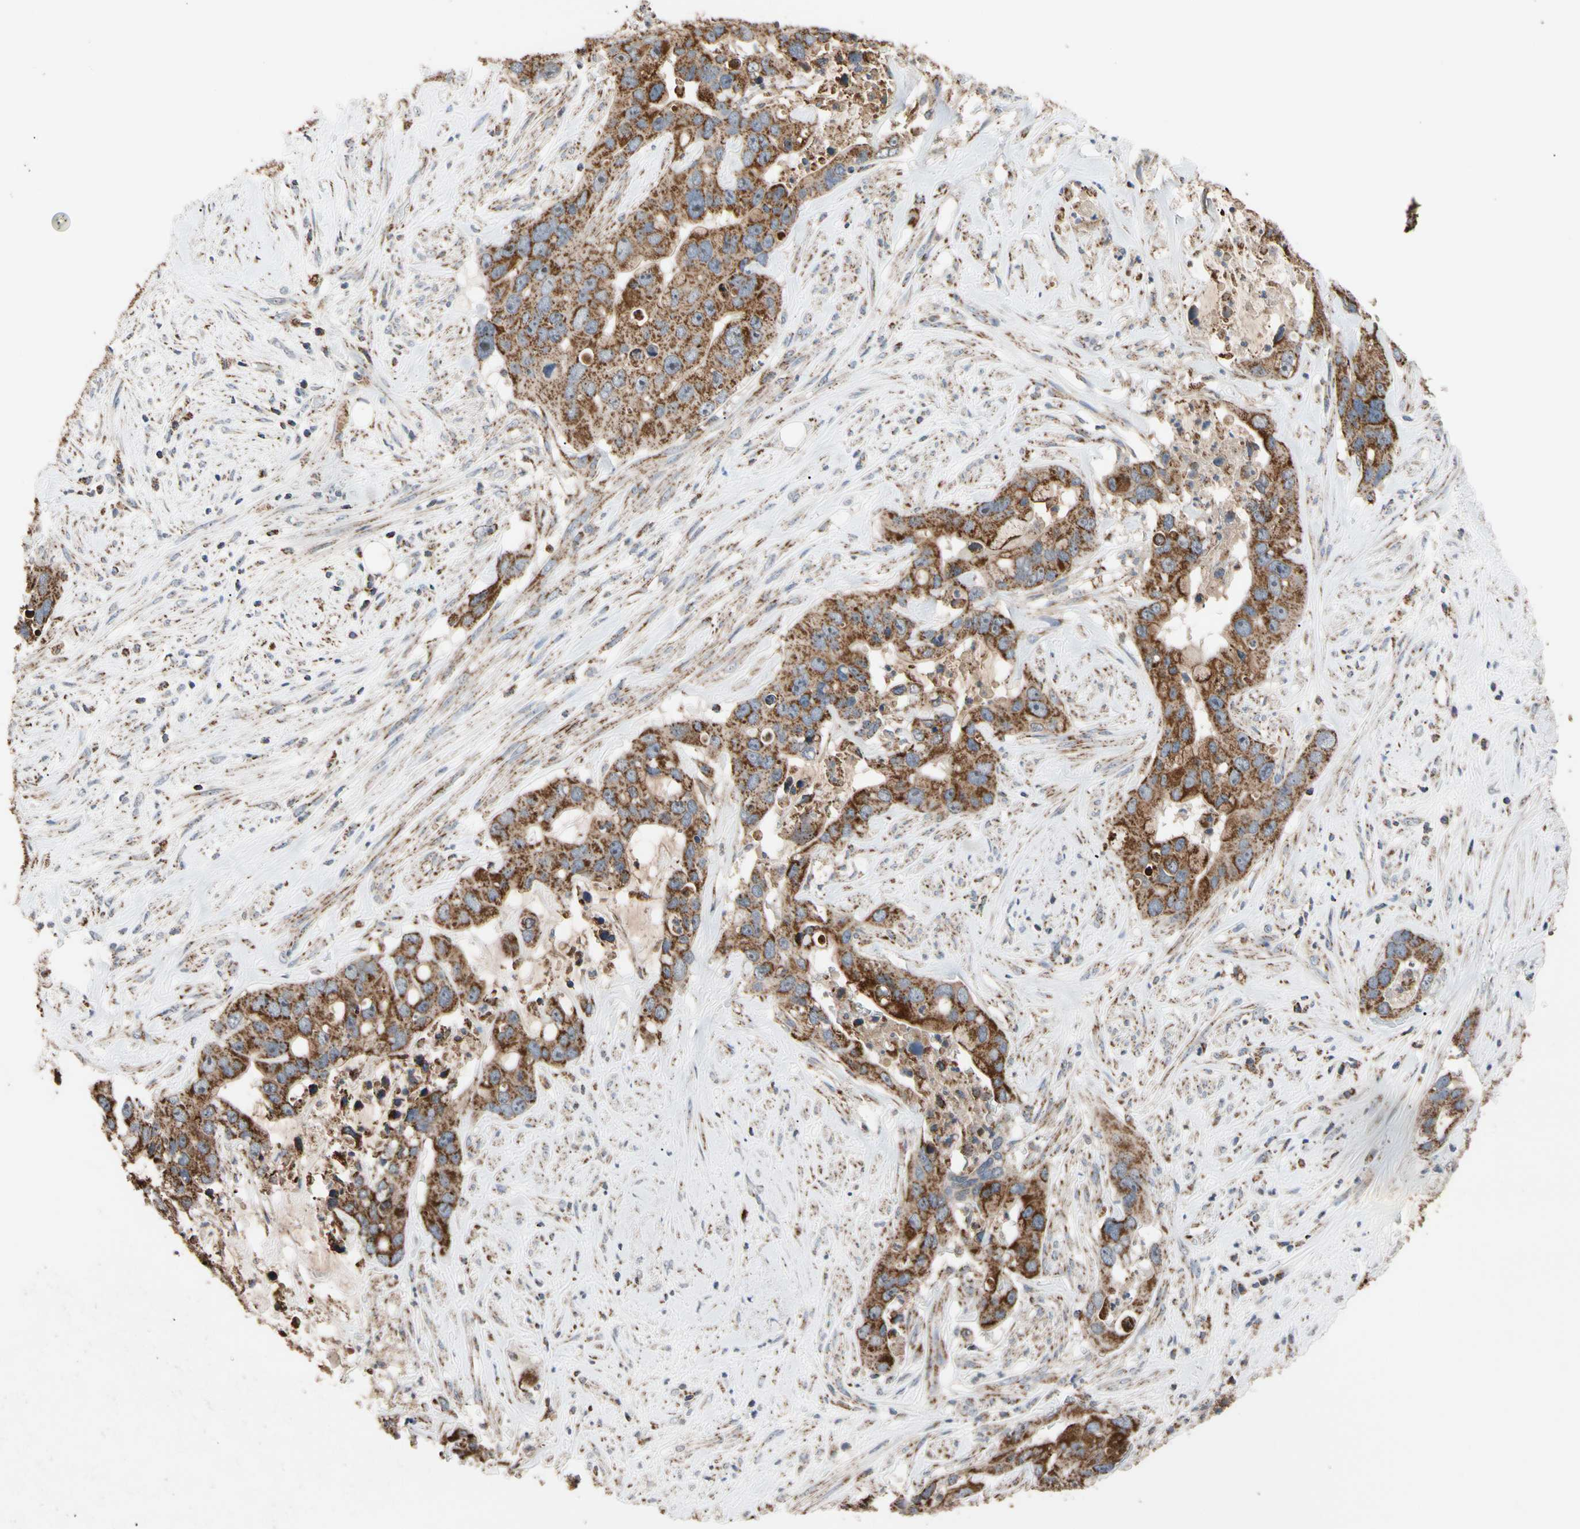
{"staining": {"intensity": "strong", "quantity": ">75%", "location": "cytoplasmic/membranous"}, "tissue": "liver cancer", "cell_type": "Tumor cells", "image_type": "cancer", "snomed": [{"axis": "morphology", "description": "Cholangiocarcinoma"}, {"axis": "topography", "description": "Liver"}], "caption": "Immunohistochemical staining of human cholangiocarcinoma (liver) reveals strong cytoplasmic/membranous protein expression in about >75% of tumor cells.", "gene": "FAM110B", "patient": {"sex": "female", "age": 65}}